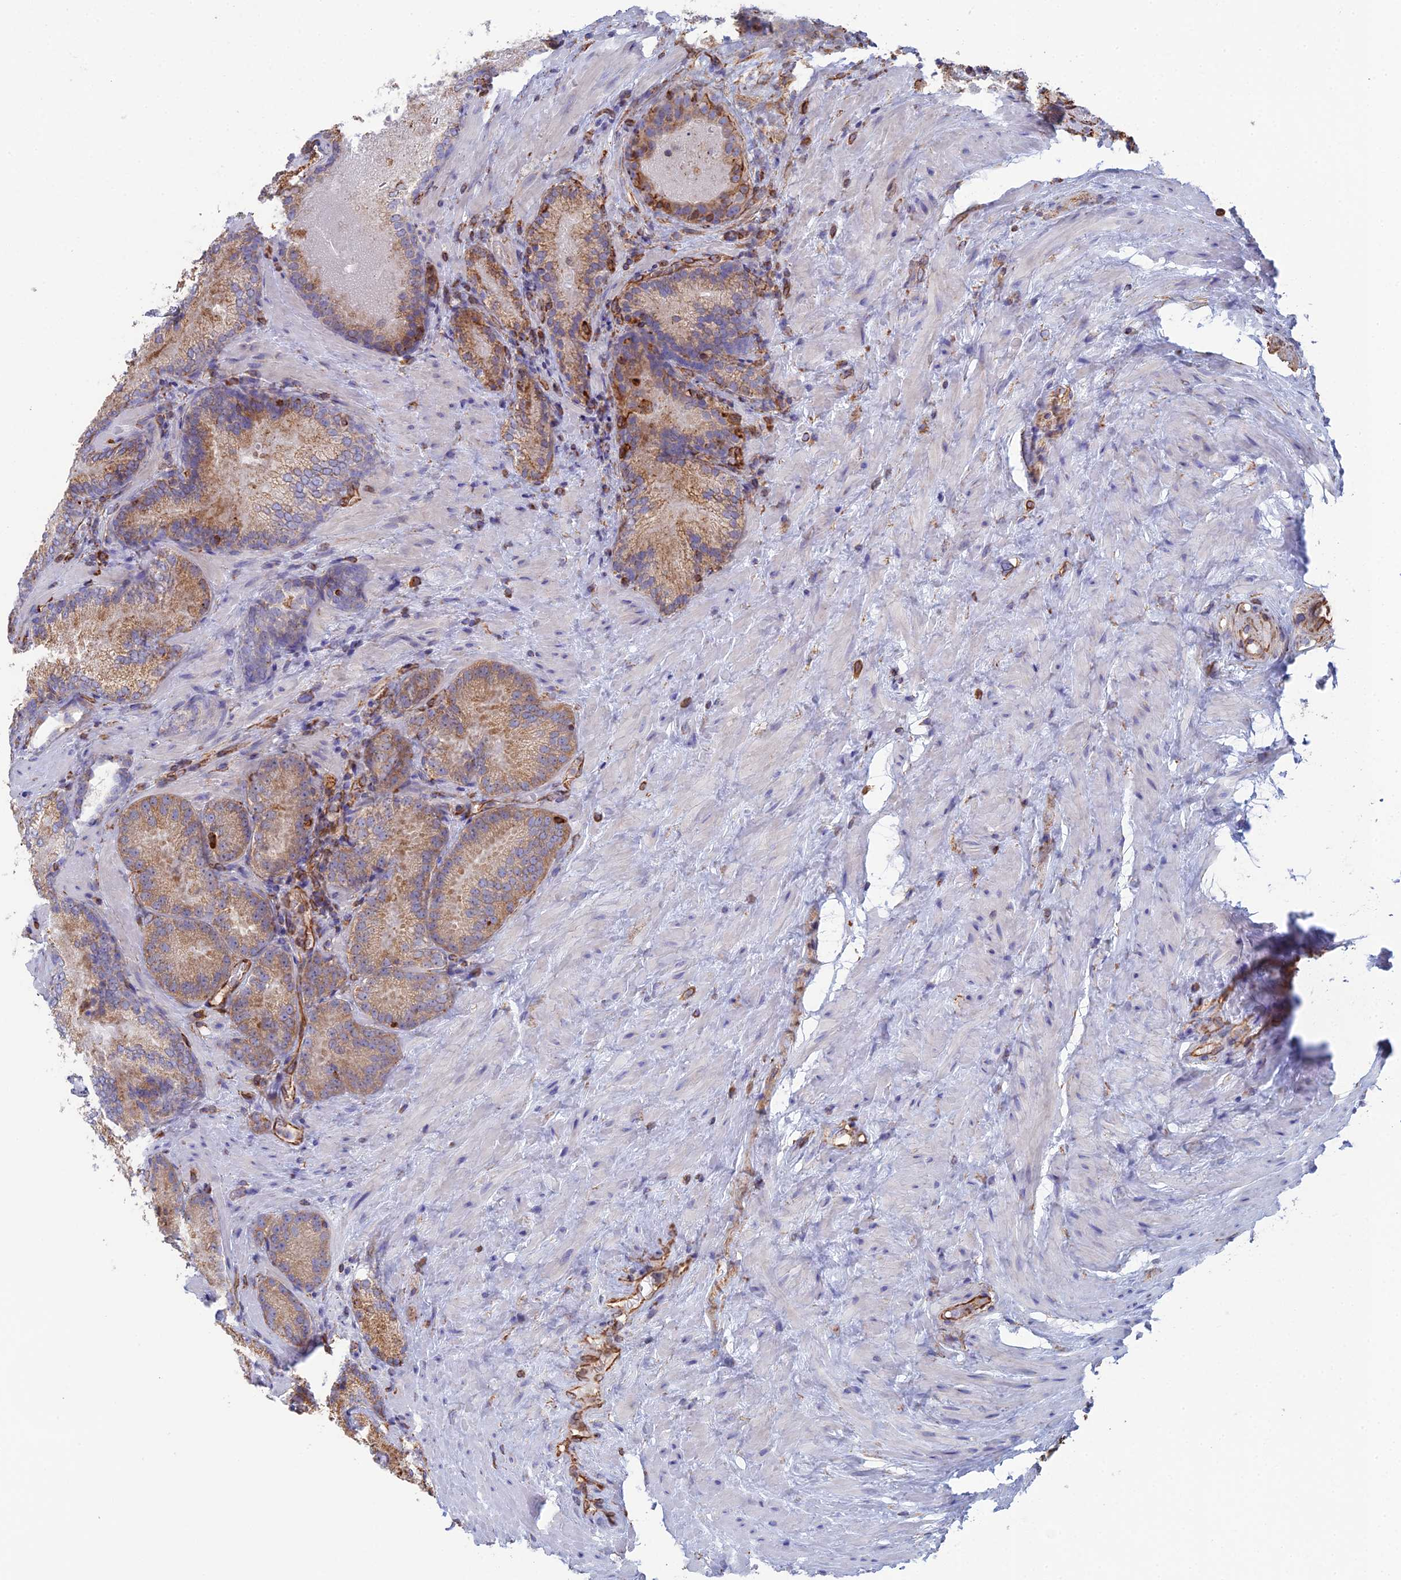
{"staining": {"intensity": "moderate", "quantity": ">75%", "location": "cytoplasmic/membranous"}, "tissue": "prostate cancer", "cell_type": "Tumor cells", "image_type": "cancer", "snomed": [{"axis": "morphology", "description": "Adenocarcinoma, Low grade"}, {"axis": "topography", "description": "Prostate"}], "caption": "The immunohistochemical stain labels moderate cytoplasmic/membranous staining in tumor cells of prostate cancer tissue.", "gene": "CLVS2", "patient": {"sex": "male", "age": 74}}